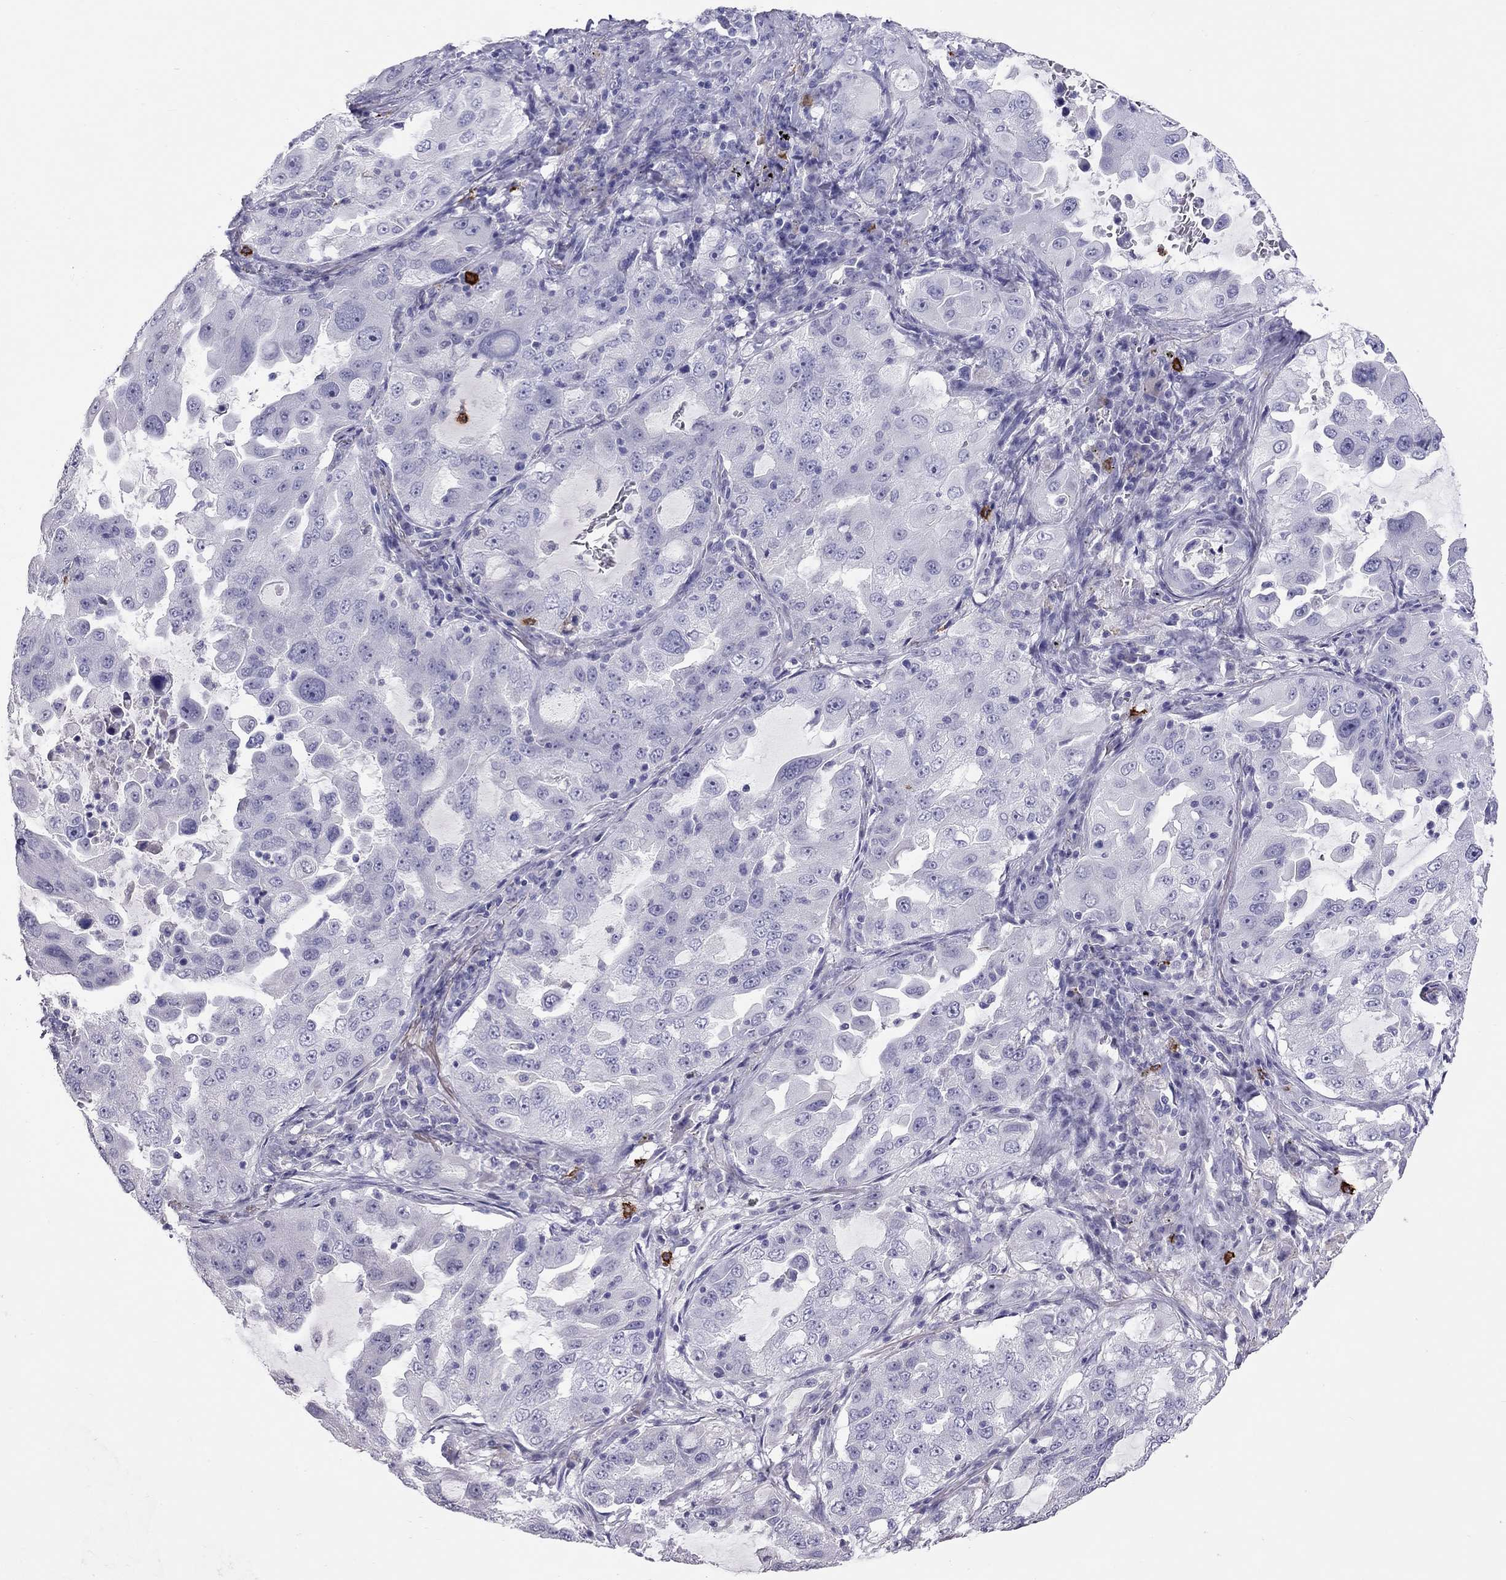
{"staining": {"intensity": "negative", "quantity": "none", "location": "none"}, "tissue": "lung cancer", "cell_type": "Tumor cells", "image_type": "cancer", "snomed": [{"axis": "morphology", "description": "Adenocarcinoma, NOS"}, {"axis": "topography", "description": "Lung"}], "caption": "DAB immunohistochemical staining of human lung cancer demonstrates no significant staining in tumor cells.", "gene": "IL17REL", "patient": {"sex": "female", "age": 61}}